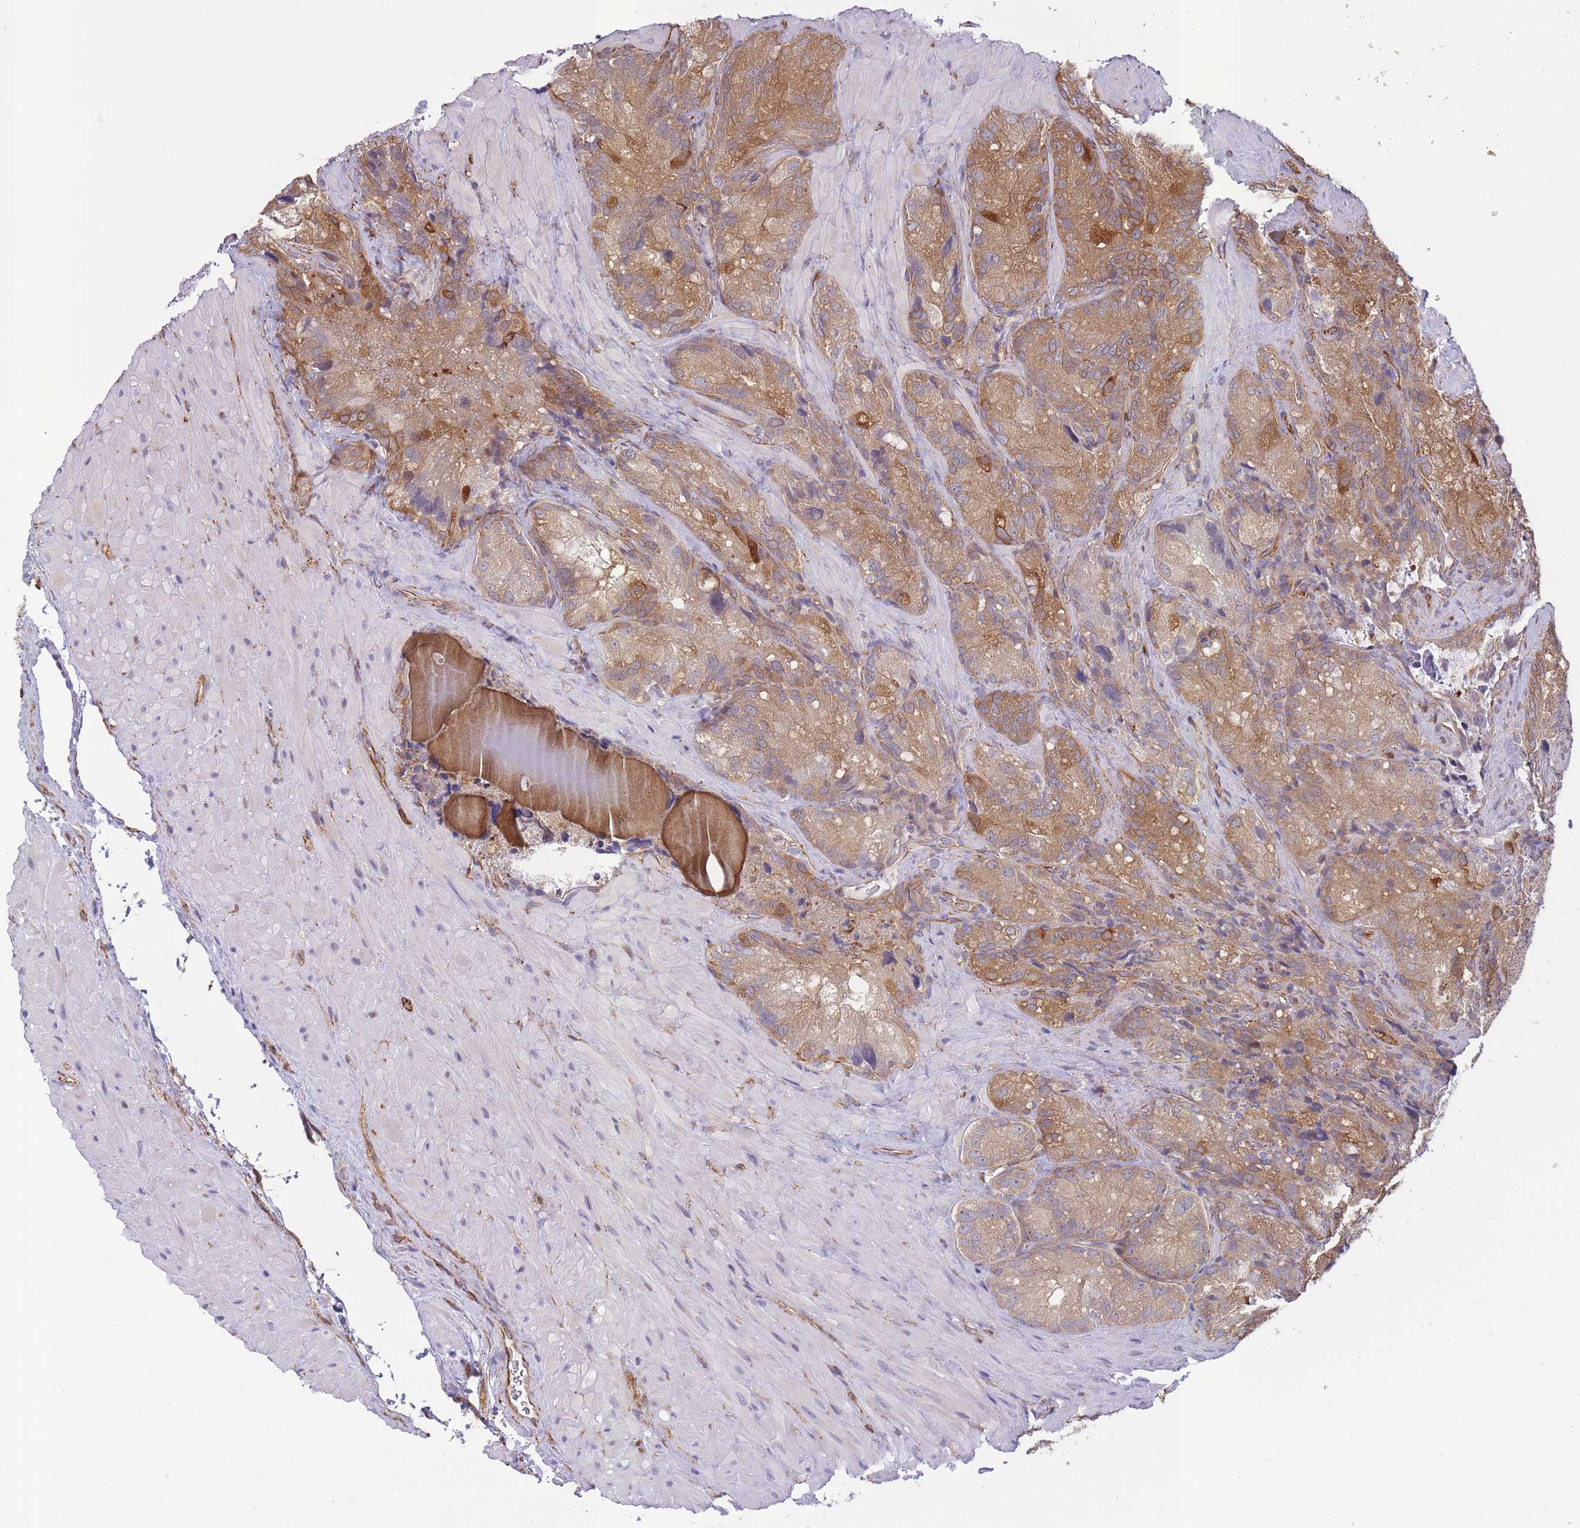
{"staining": {"intensity": "moderate", "quantity": ">75%", "location": "cytoplasmic/membranous"}, "tissue": "seminal vesicle", "cell_type": "Glandular cells", "image_type": "normal", "snomed": [{"axis": "morphology", "description": "Normal tissue, NOS"}, {"axis": "topography", "description": "Seminal veicle"}], "caption": "Immunohistochemical staining of unremarkable human seminal vesicle exhibits medium levels of moderate cytoplasmic/membranous positivity in about >75% of glandular cells.", "gene": "ECPAS", "patient": {"sex": "male", "age": 62}}